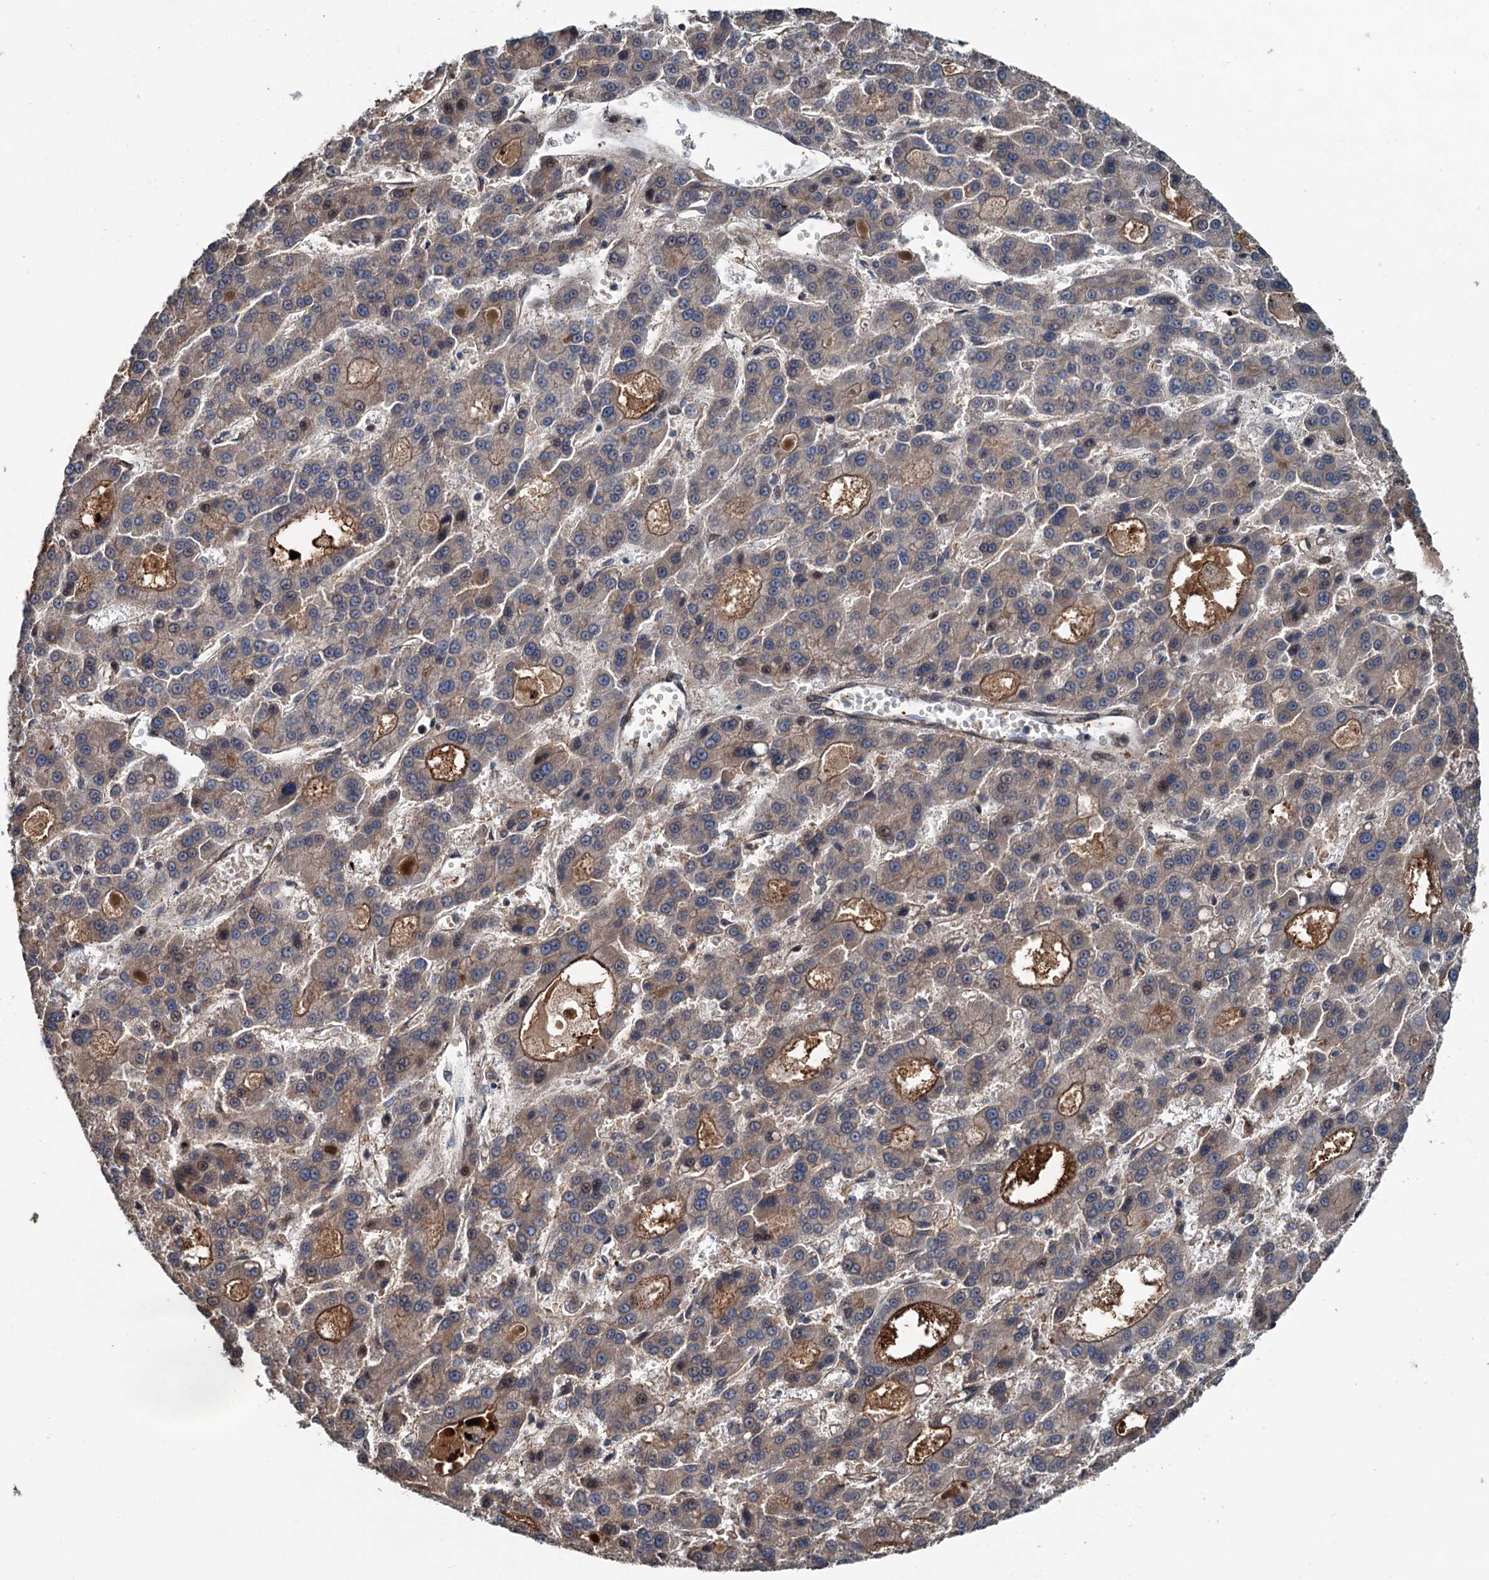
{"staining": {"intensity": "moderate", "quantity": "25%-75%", "location": "cytoplasmic/membranous"}, "tissue": "liver cancer", "cell_type": "Tumor cells", "image_type": "cancer", "snomed": [{"axis": "morphology", "description": "Carcinoma, Hepatocellular, NOS"}, {"axis": "topography", "description": "Liver"}], "caption": "The immunohistochemical stain shows moderate cytoplasmic/membranous positivity in tumor cells of liver cancer (hepatocellular carcinoma) tissue.", "gene": "TEDC1", "patient": {"sex": "male", "age": 70}}